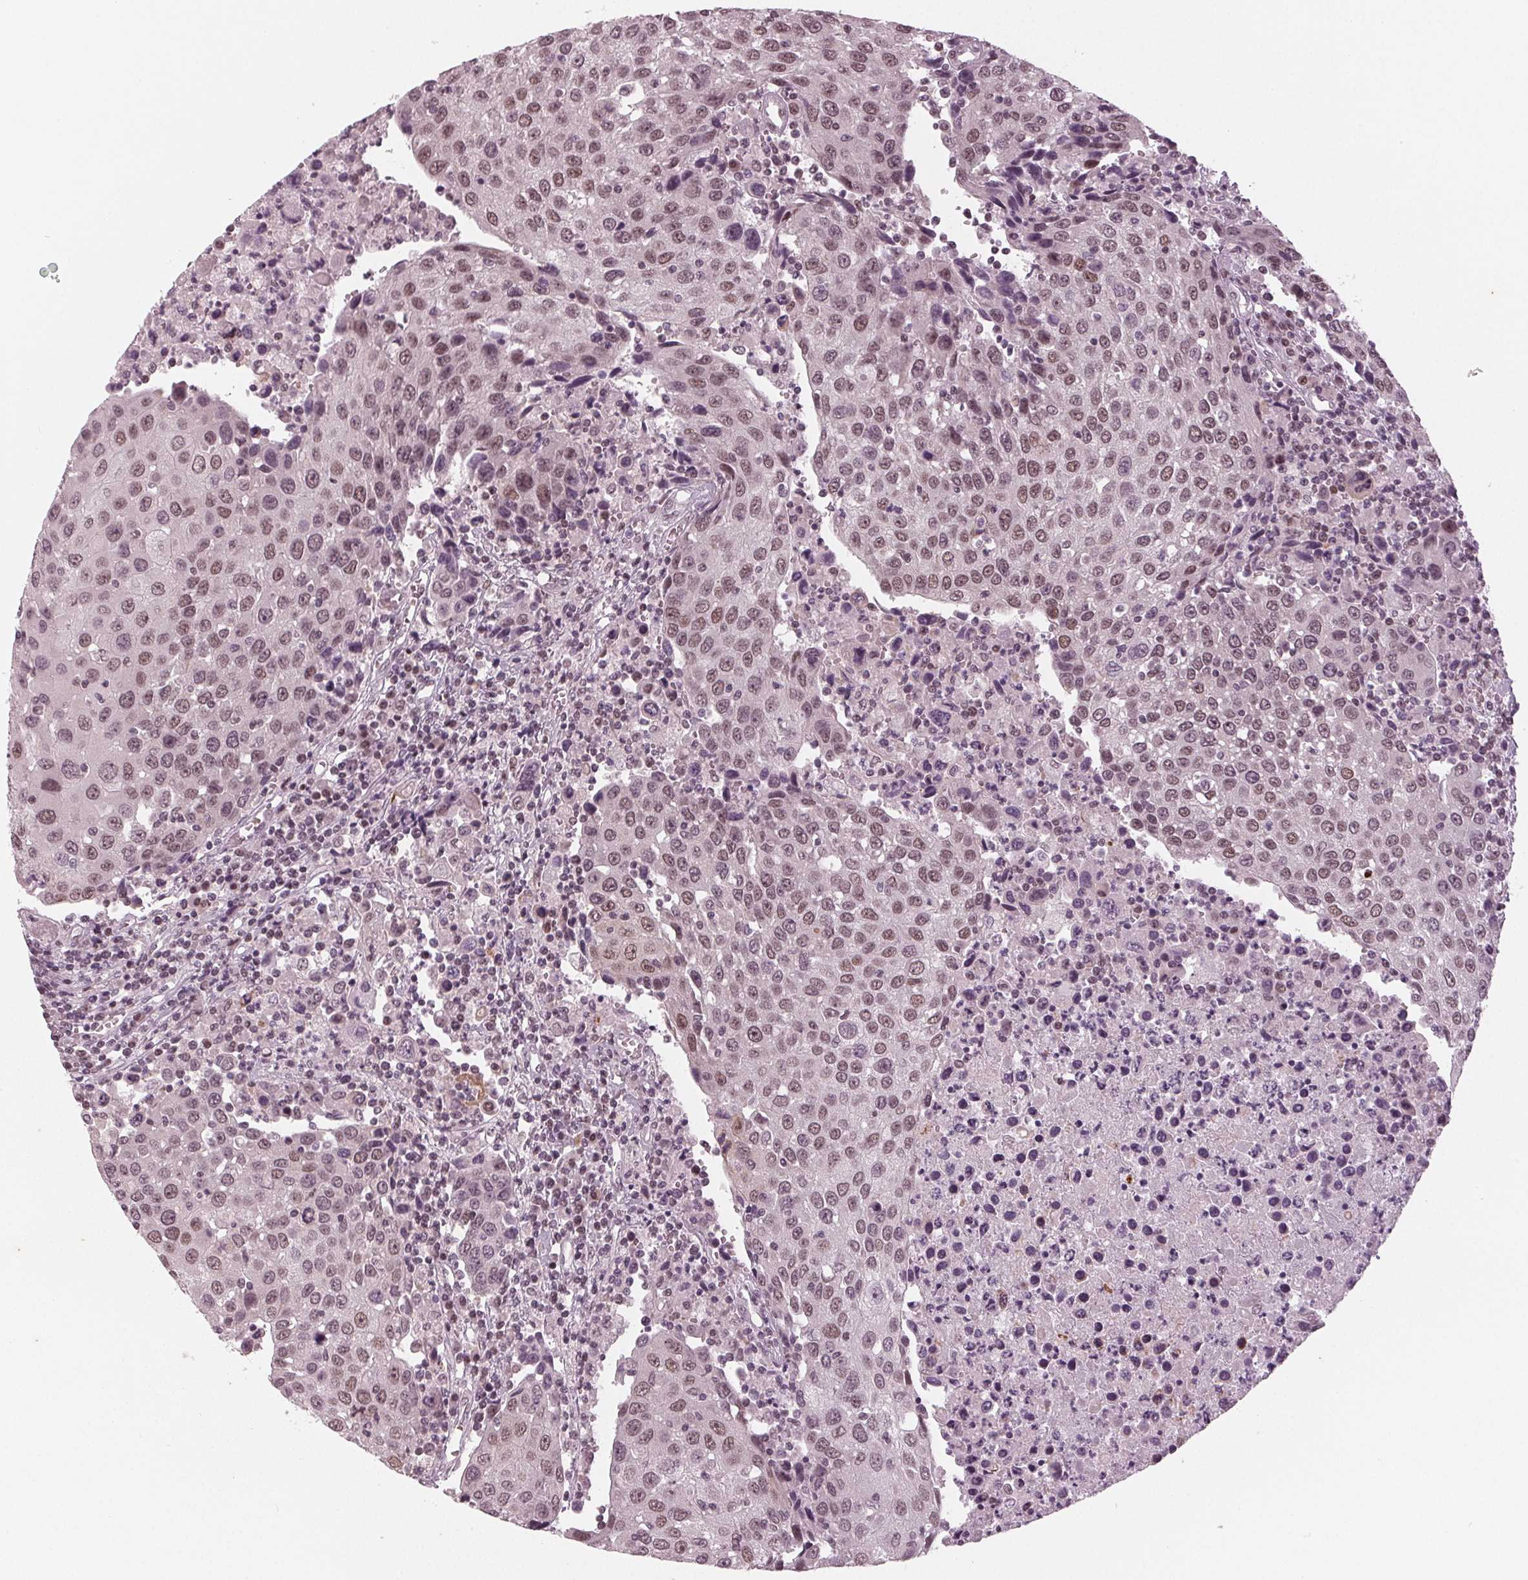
{"staining": {"intensity": "weak", "quantity": ">75%", "location": "nuclear"}, "tissue": "urothelial cancer", "cell_type": "Tumor cells", "image_type": "cancer", "snomed": [{"axis": "morphology", "description": "Urothelial carcinoma, High grade"}, {"axis": "topography", "description": "Urinary bladder"}], "caption": "Human urothelial cancer stained for a protein (brown) displays weak nuclear positive expression in about >75% of tumor cells.", "gene": "DNMT3L", "patient": {"sex": "female", "age": 85}}